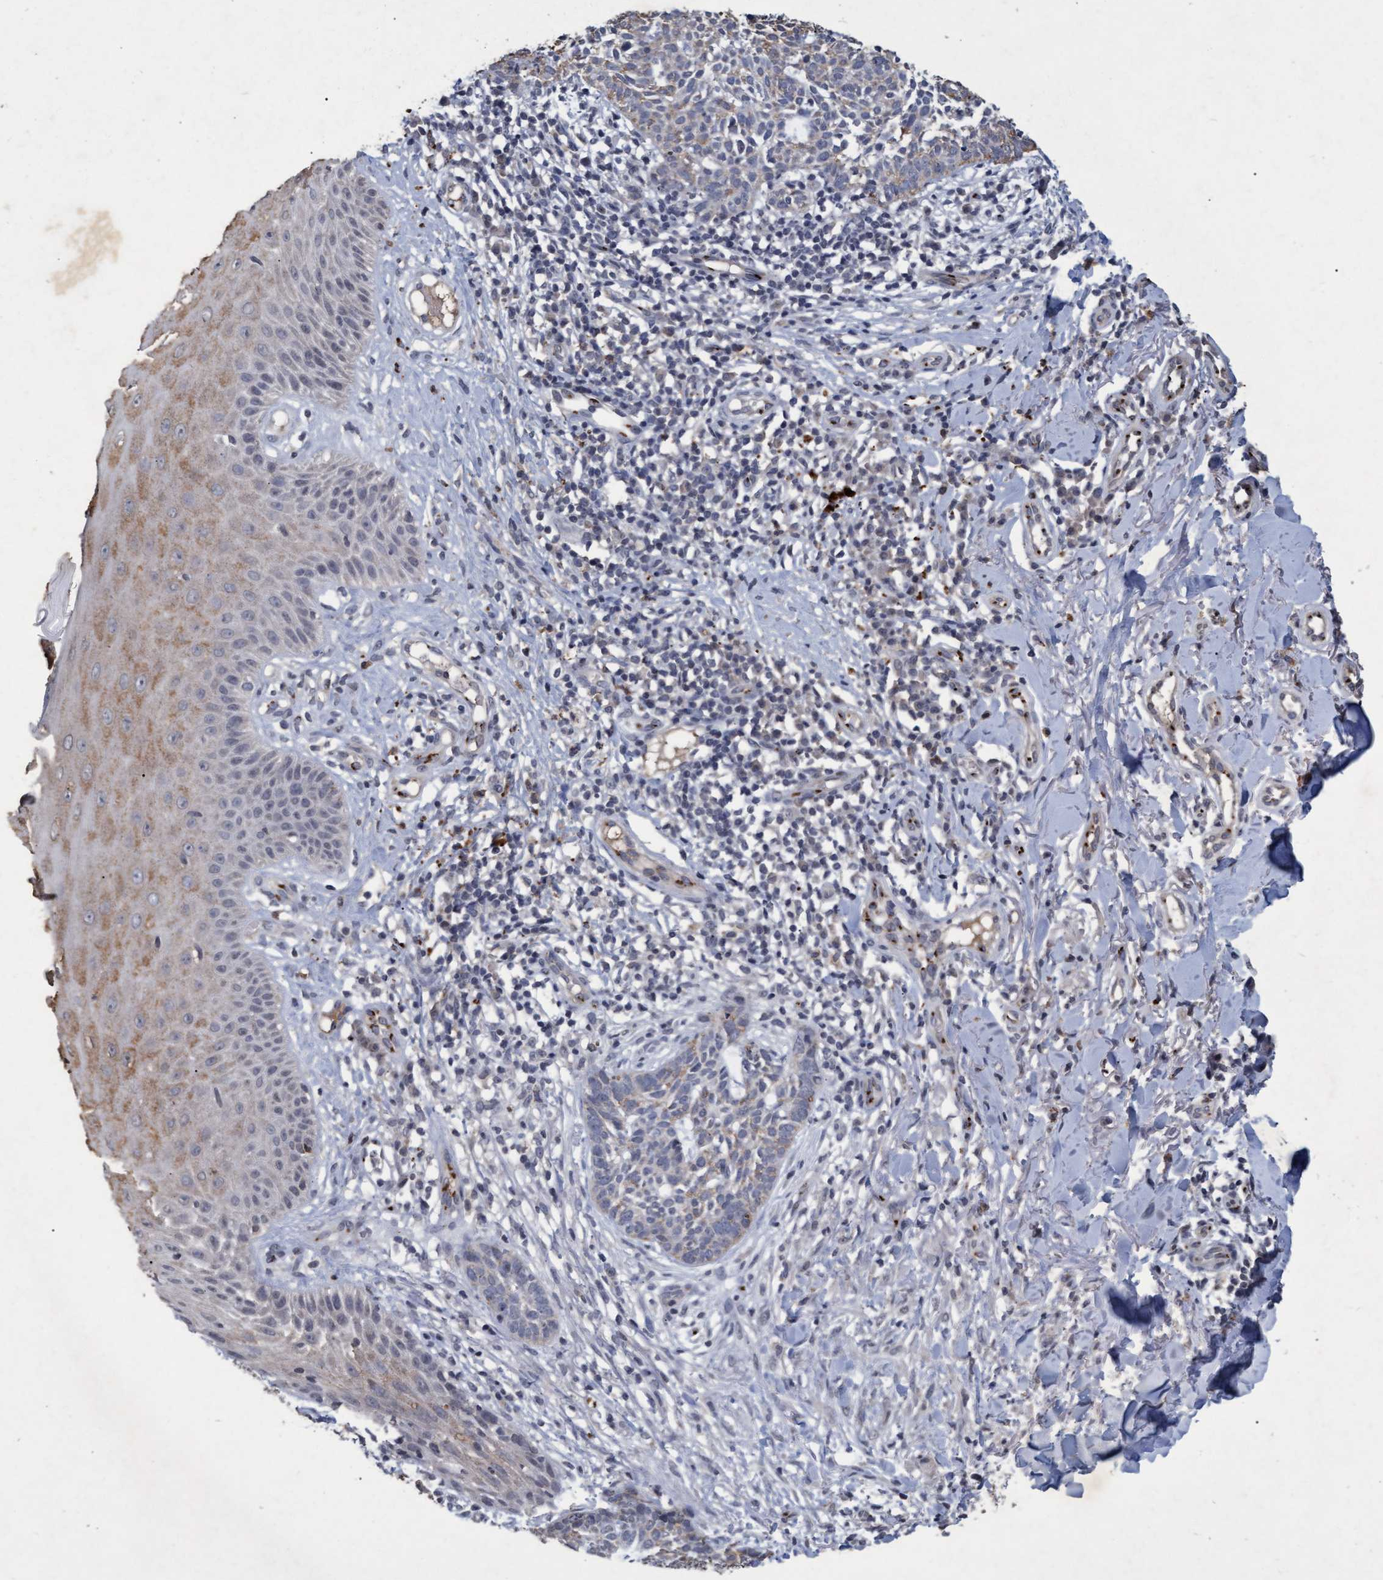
{"staining": {"intensity": "weak", "quantity": "<25%", "location": "cytoplasmic/membranous"}, "tissue": "skin cancer", "cell_type": "Tumor cells", "image_type": "cancer", "snomed": [{"axis": "morphology", "description": "Normal tissue, NOS"}, {"axis": "morphology", "description": "Basal cell carcinoma"}, {"axis": "topography", "description": "Skin"}], "caption": "Histopathology image shows no significant protein positivity in tumor cells of basal cell carcinoma (skin).", "gene": "GALC", "patient": {"sex": "male", "age": 67}}